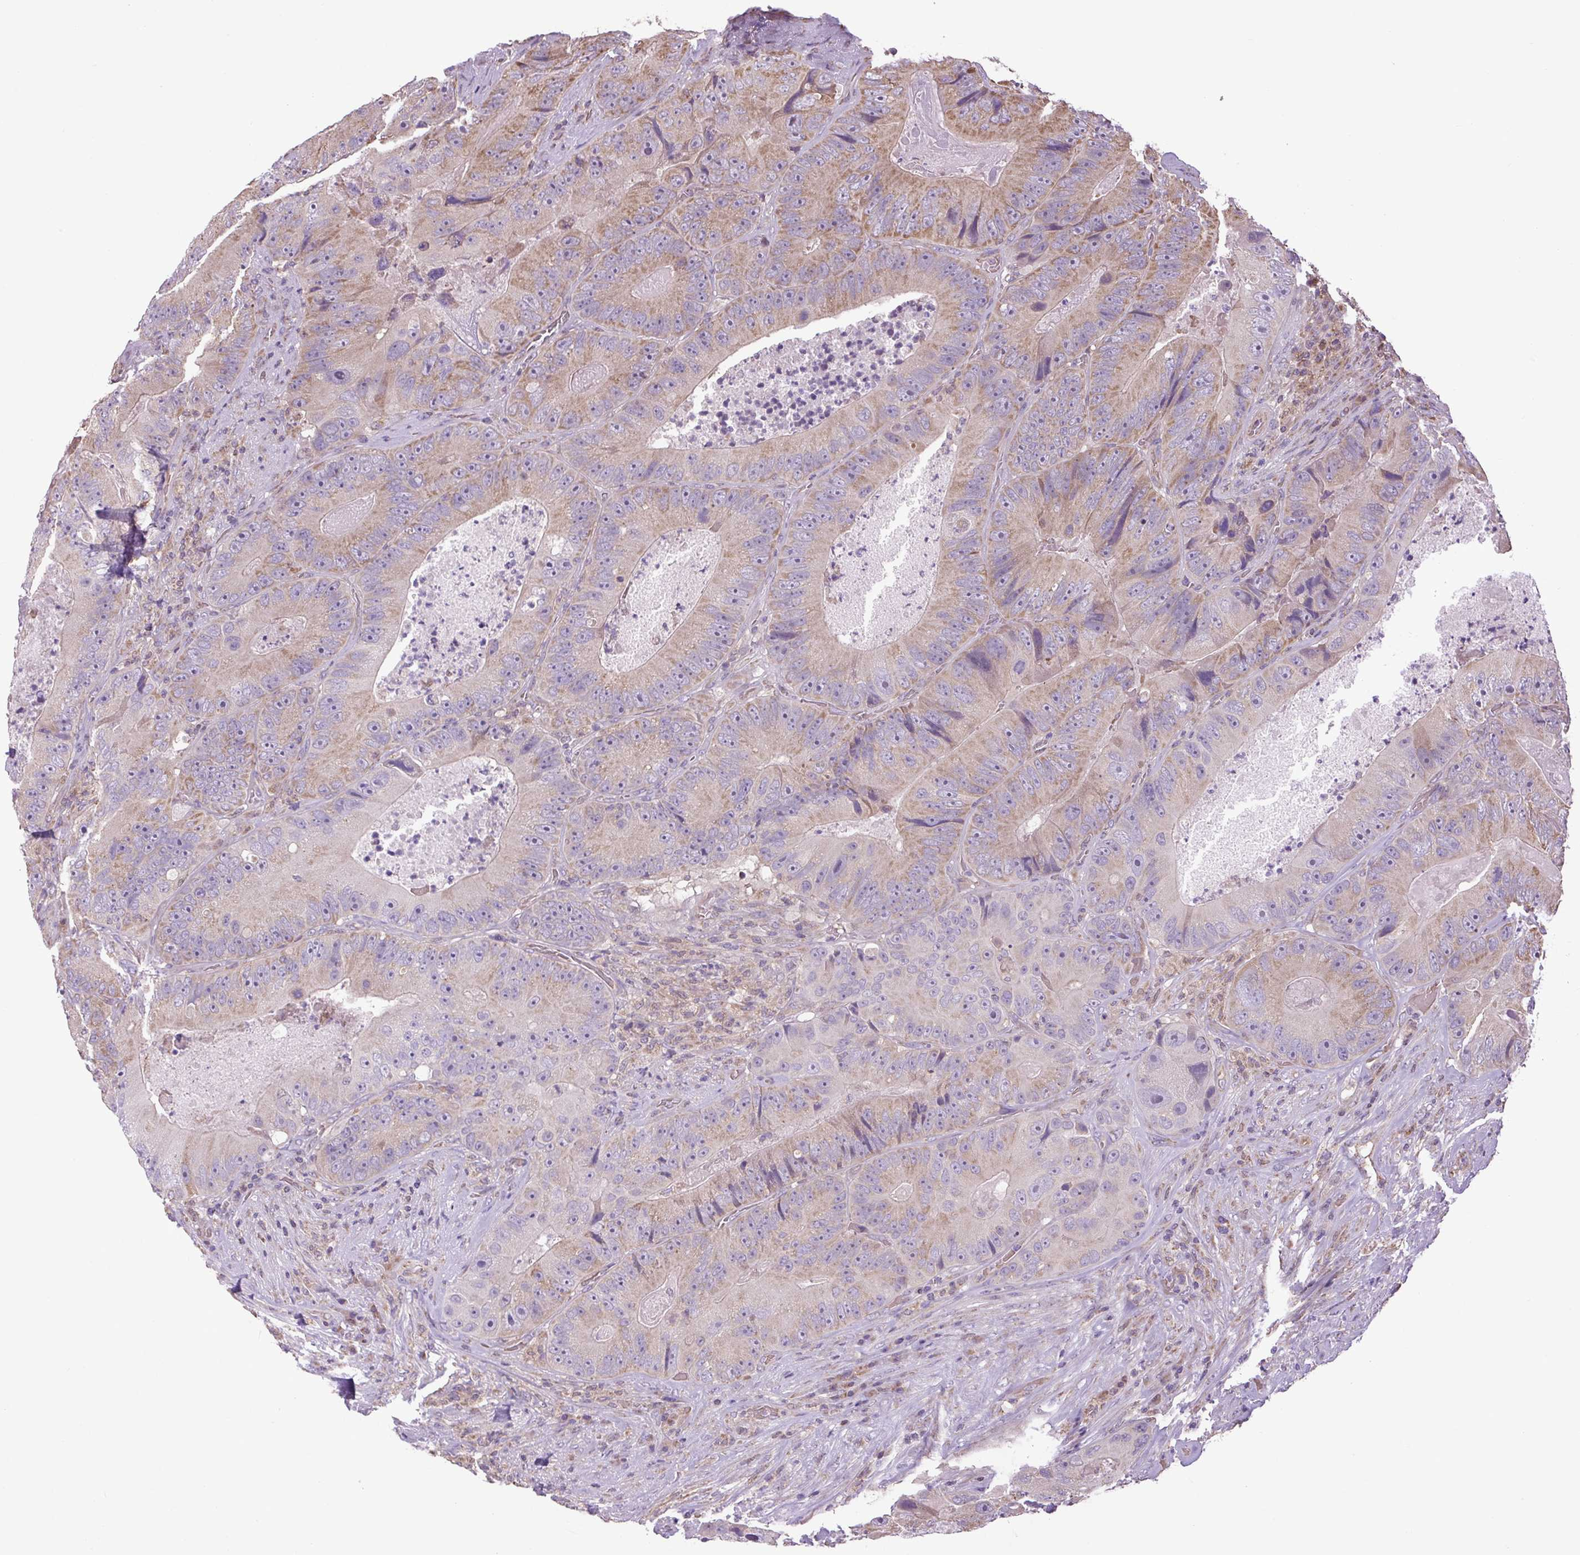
{"staining": {"intensity": "weak", "quantity": ">75%", "location": "cytoplasmic/membranous"}, "tissue": "colorectal cancer", "cell_type": "Tumor cells", "image_type": "cancer", "snomed": [{"axis": "morphology", "description": "Adenocarcinoma, NOS"}, {"axis": "topography", "description": "Colon"}], "caption": "Immunohistochemistry photomicrograph of colorectal cancer stained for a protein (brown), which exhibits low levels of weak cytoplasmic/membranous staining in about >75% of tumor cells.", "gene": "PLCG1", "patient": {"sex": "female", "age": 86}}